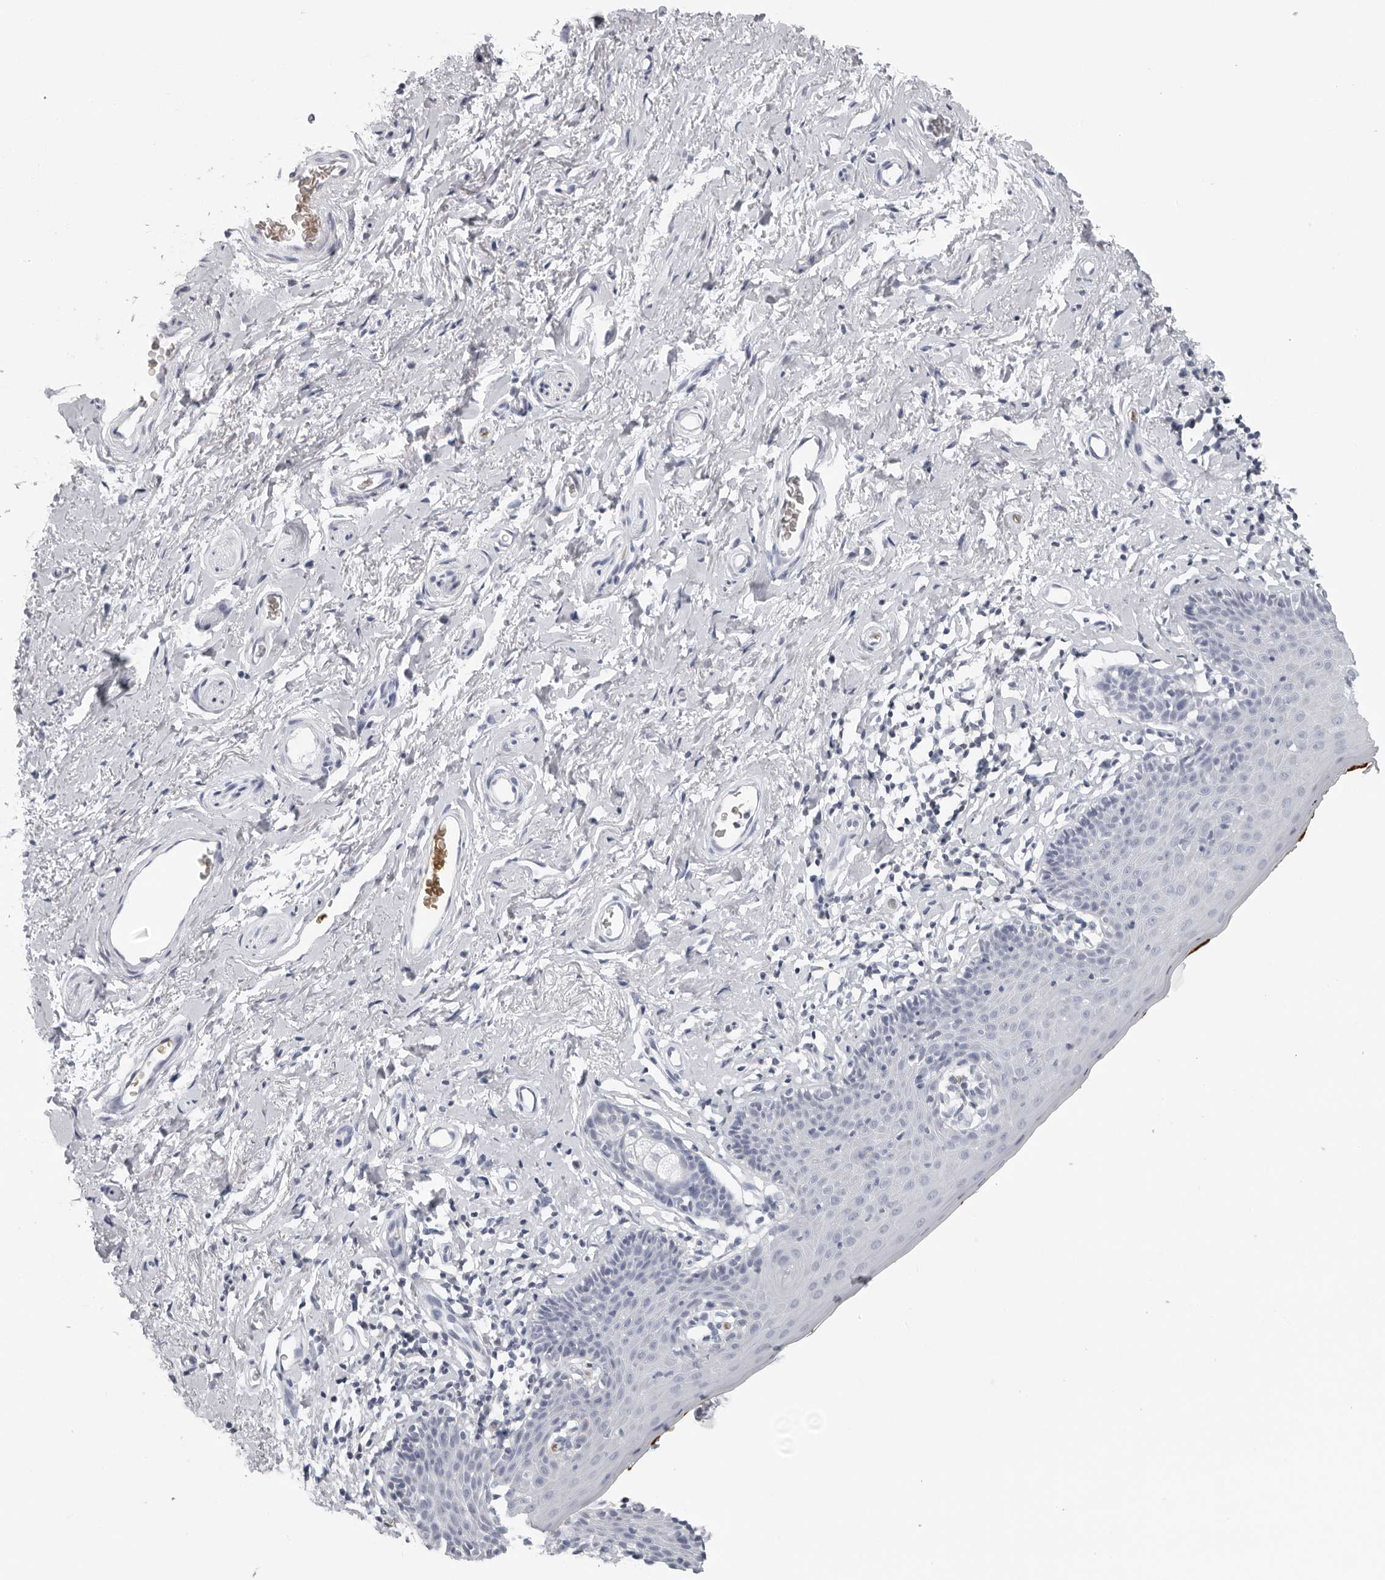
{"staining": {"intensity": "negative", "quantity": "none", "location": "none"}, "tissue": "skin", "cell_type": "Epidermal cells", "image_type": "normal", "snomed": [{"axis": "morphology", "description": "Normal tissue, NOS"}, {"axis": "topography", "description": "Vulva"}], "caption": "Unremarkable skin was stained to show a protein in brown. There is no significant expression in epidermal cells.", "gene": "EPB41", "patient": {"sex": "female", "age": 66}}